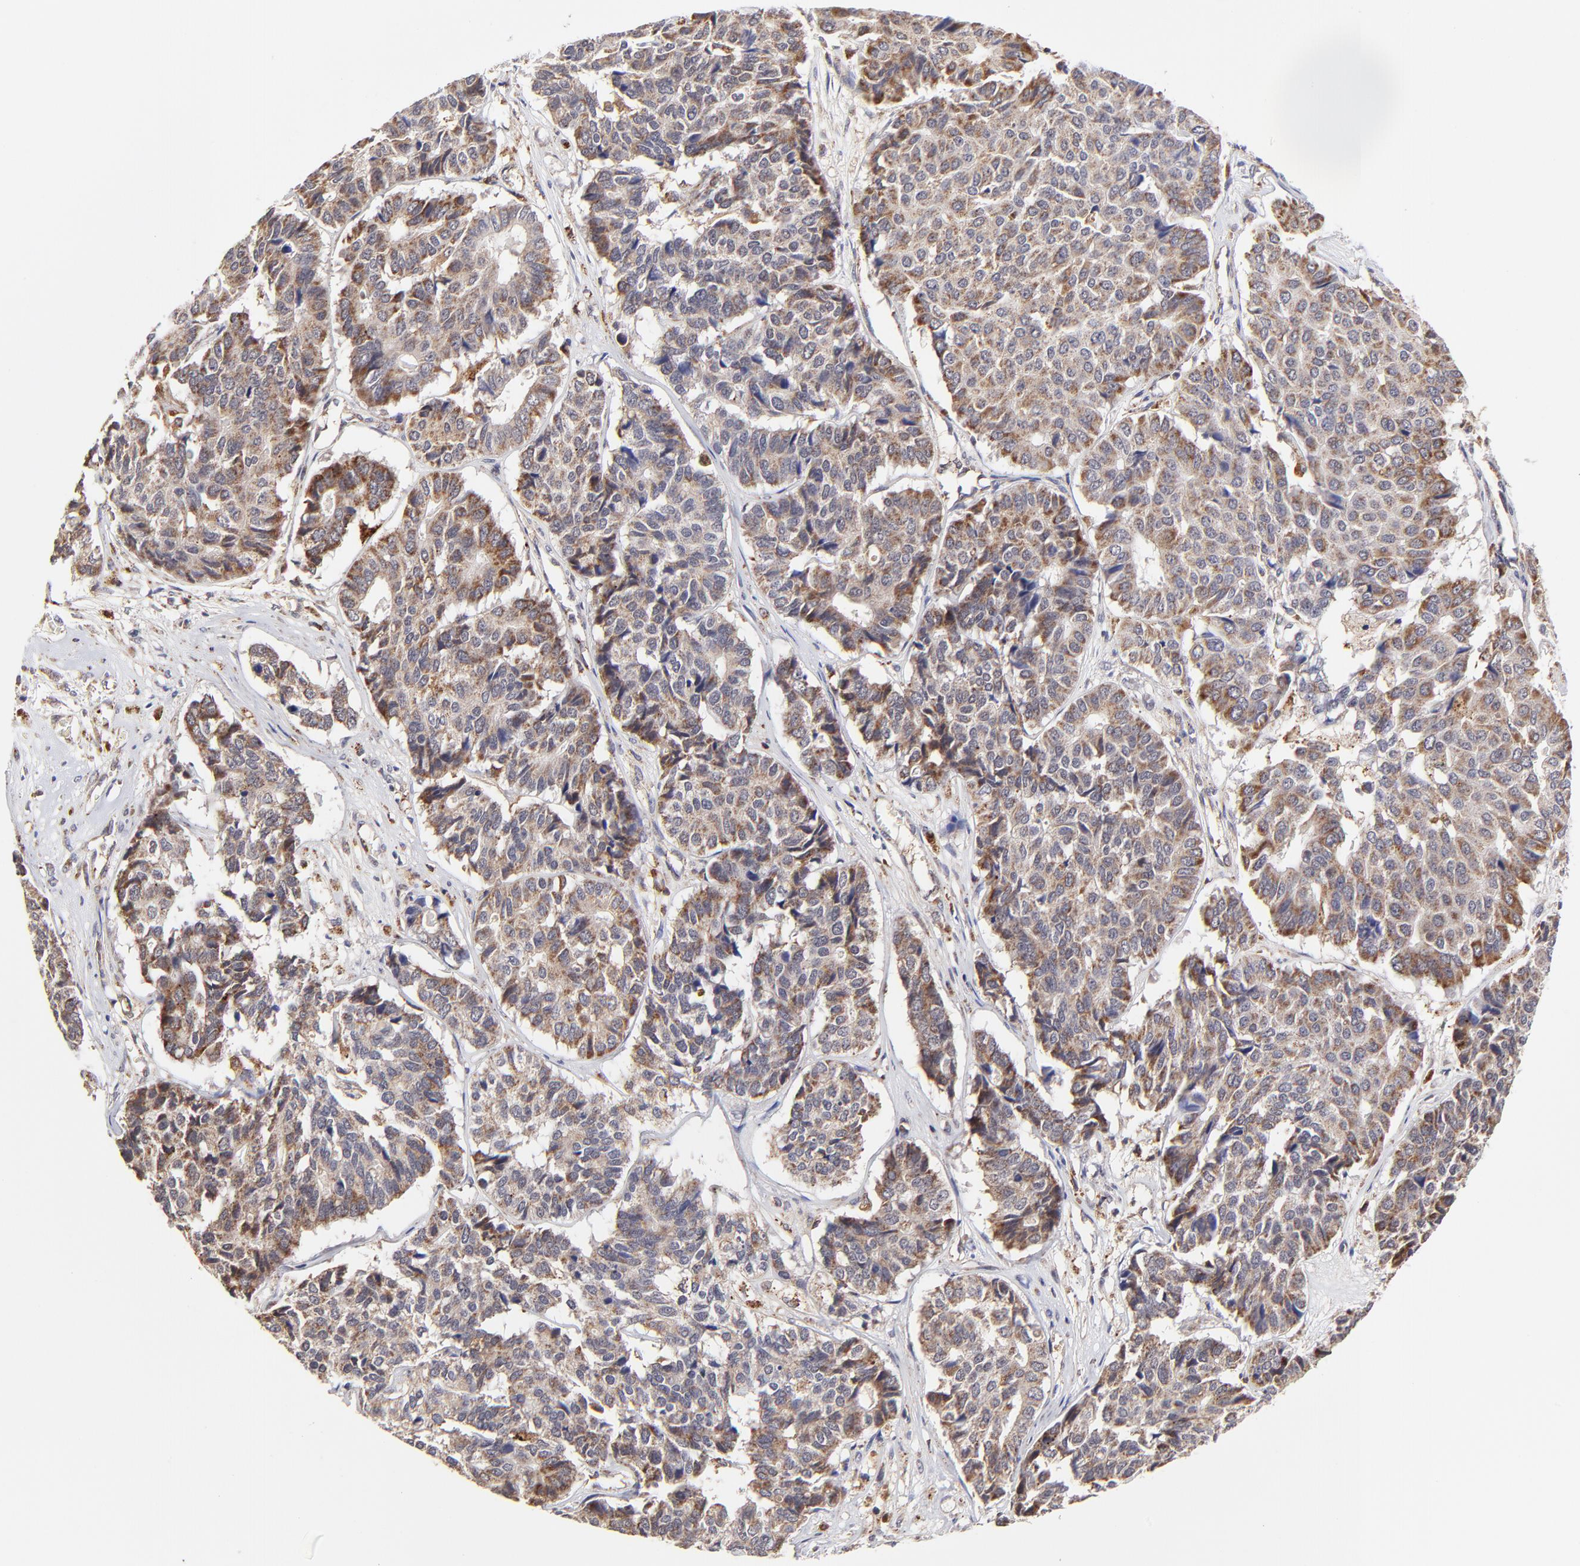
{"staining": {"intensity": "moderate", "quantity": "25%-75%", "location": "cytoplasmic/membranous"}, "tissue": "pancreatic cancer", "cell_type": "Tumor cells", "image_type": "cancer", "snomed": [{"axis": "morphology", "description": "Adenocarcinoma, NOS"}, {"axis": "topography", "description": "Pancreas"}], "caption": "Immunohistochemical staining of pancreatic cancer exhibits medium levels of moderate cytoplasmic/membranous protein expression in approximately 25%-75% of tumor cells.", "gene": "MAP2K7", "patient": {"sex": "male", "age": 50}}